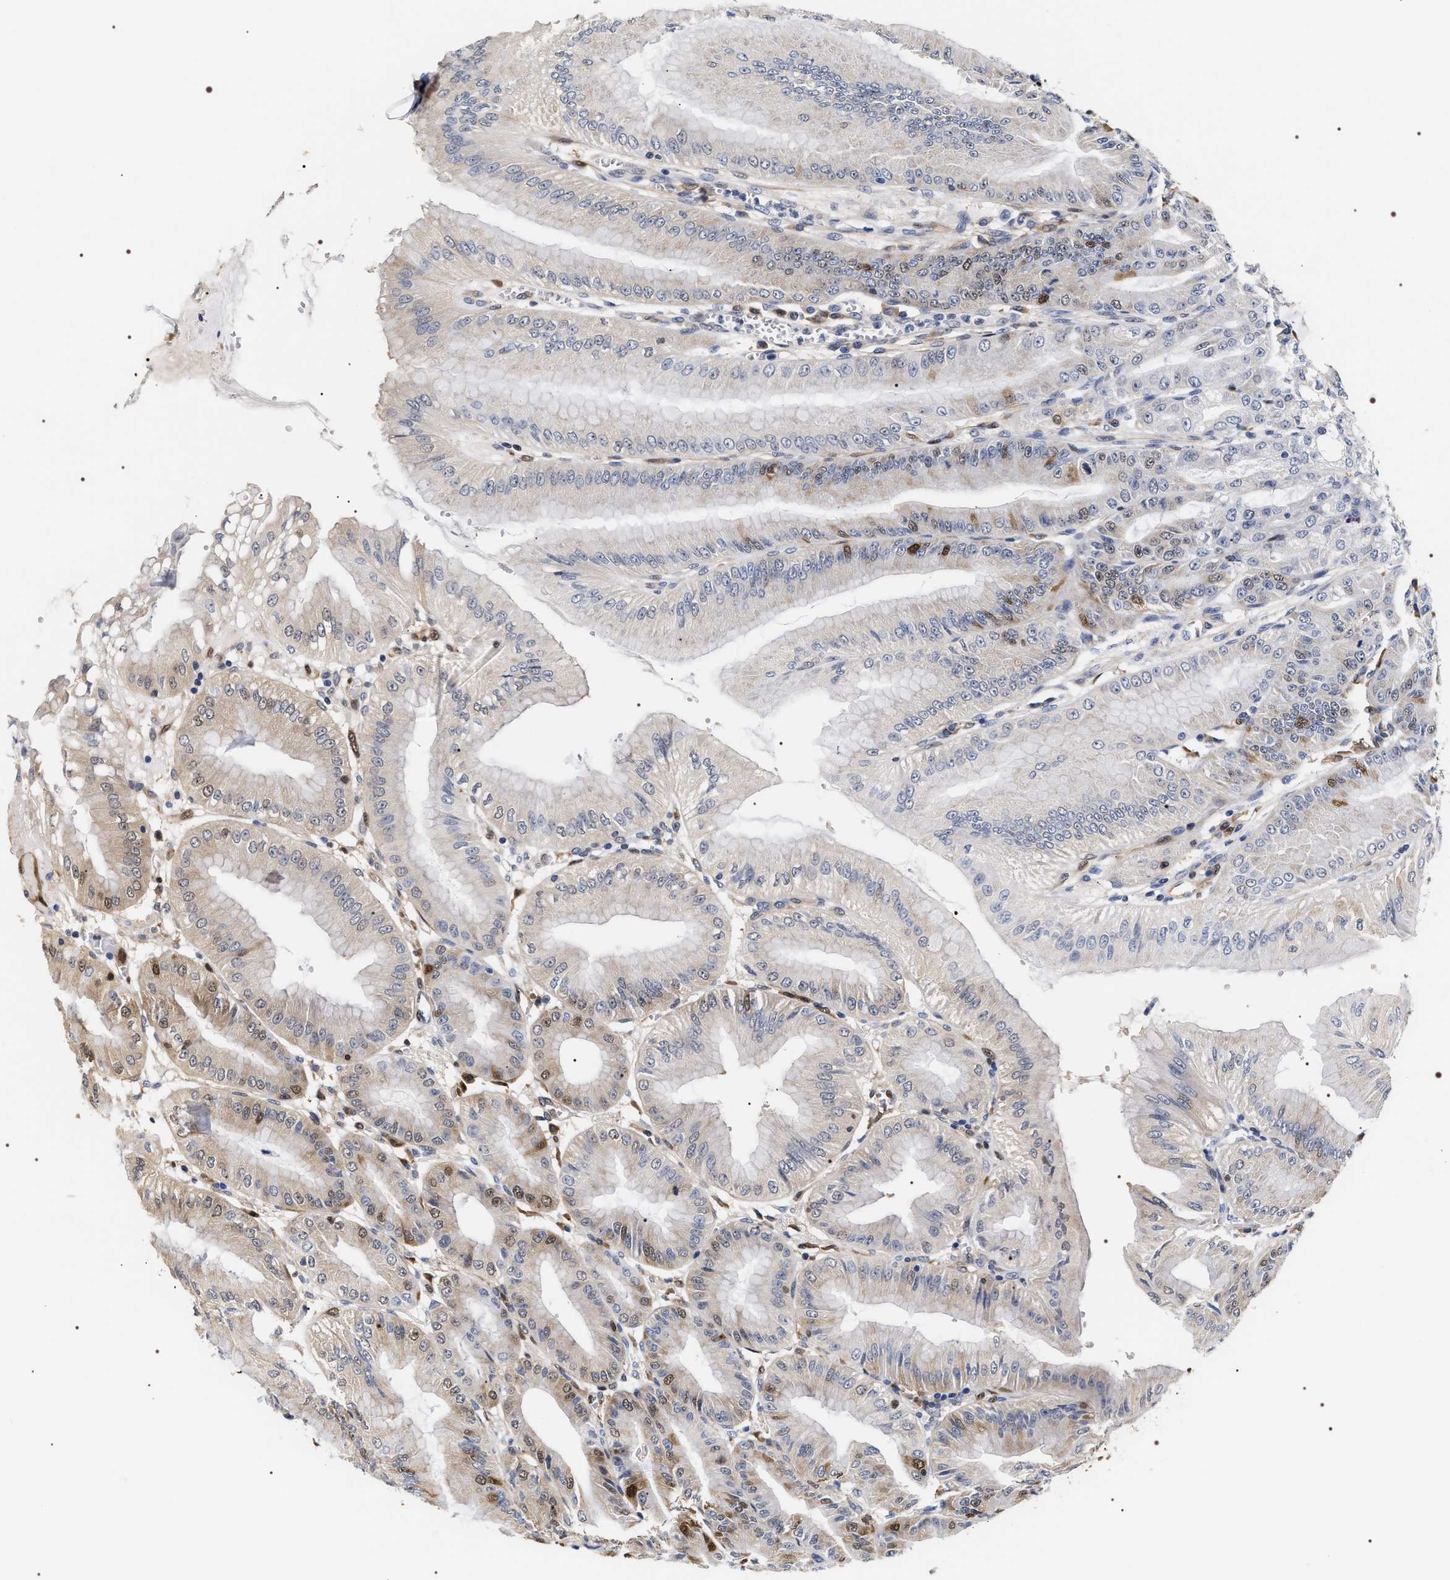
{"staining": {"intensity": "moderate", "quantity": "25%-75%", "location": "cytoplasmic/membranous,nuclear"}, "tissue": "stomach", "cell_type": "Glandular cells", "image_type": "normal", "snomed": [{"axis": "morphology", "description": "Normal tissue, NOS"}, {"axis": "topography", "description": "Stomach, lower"}], "caption": "Stomach stained with DAB immunohistochemistry (IHC) displays medium levels of moderate cytoplasmic/membranous,nuclear staining in about 25%-75% of glandular cells. Nuclei are stained in blue.", "gene": "BAG6", "patient": {"sex": "male", "age": 71}}